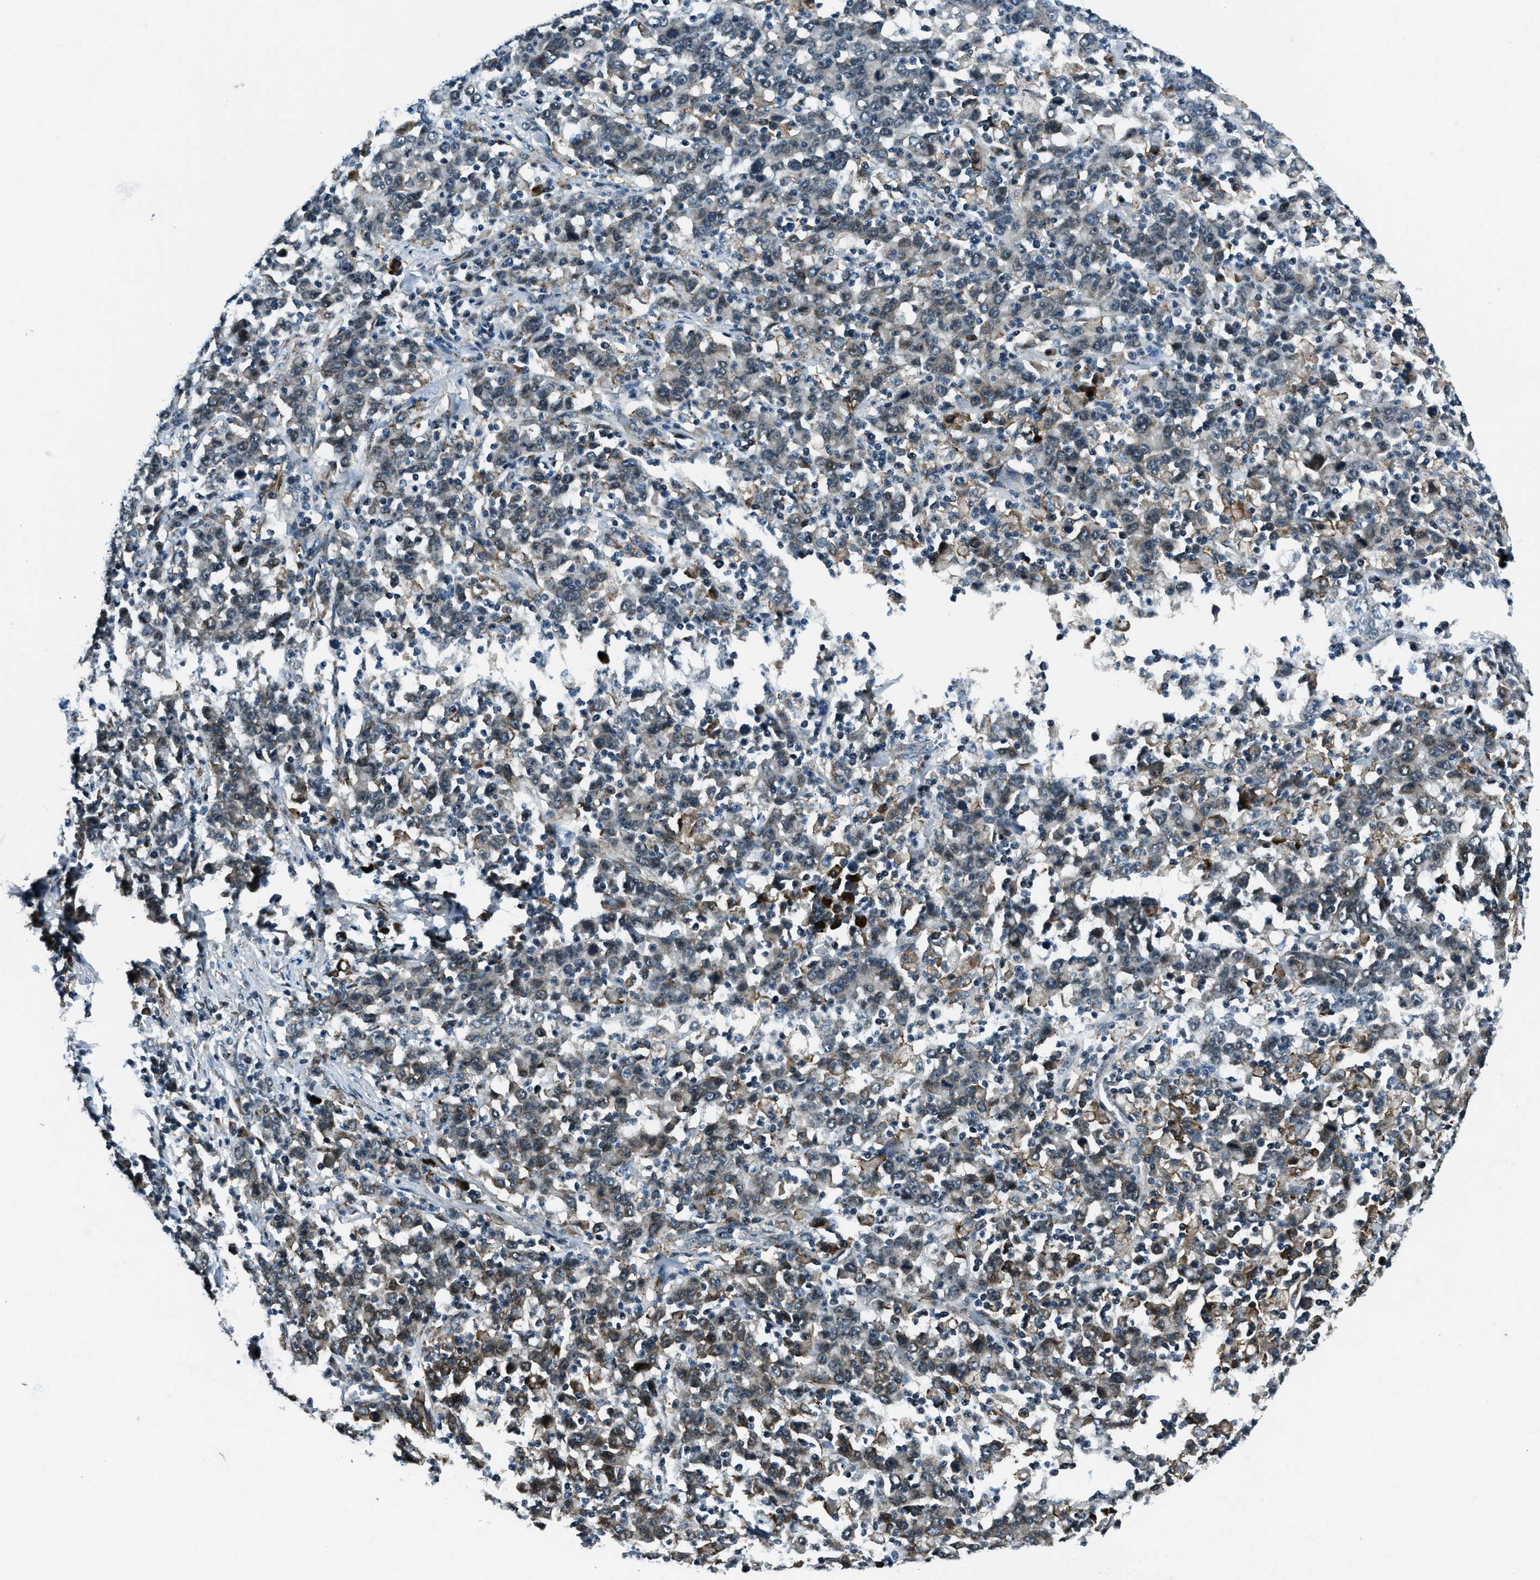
{"staining": {"intensity": "moderate", "quantity": "<25%", "location": "cytoplasmic/membranous"}, "tissue": "stomach cancer", "cell_type": "Tumor cells", "image_type": "cancer", "snomed": [{"axis": "morphology", "description": "Adenocarcinoma, NOS"}, {"axis": "topography", "description": "Stomach, upper"}], "caption": "Immunohistochemistry photomicrograph of human stomach cancer (adenocarcinoma) stained for a protein (brown), which demonstrates low levels of moderate cytoplasmic/membranous positivity in about <25% of tumor cells.", "gene": "ACTL9", "patient": {"sex": "male", "age": 69}}